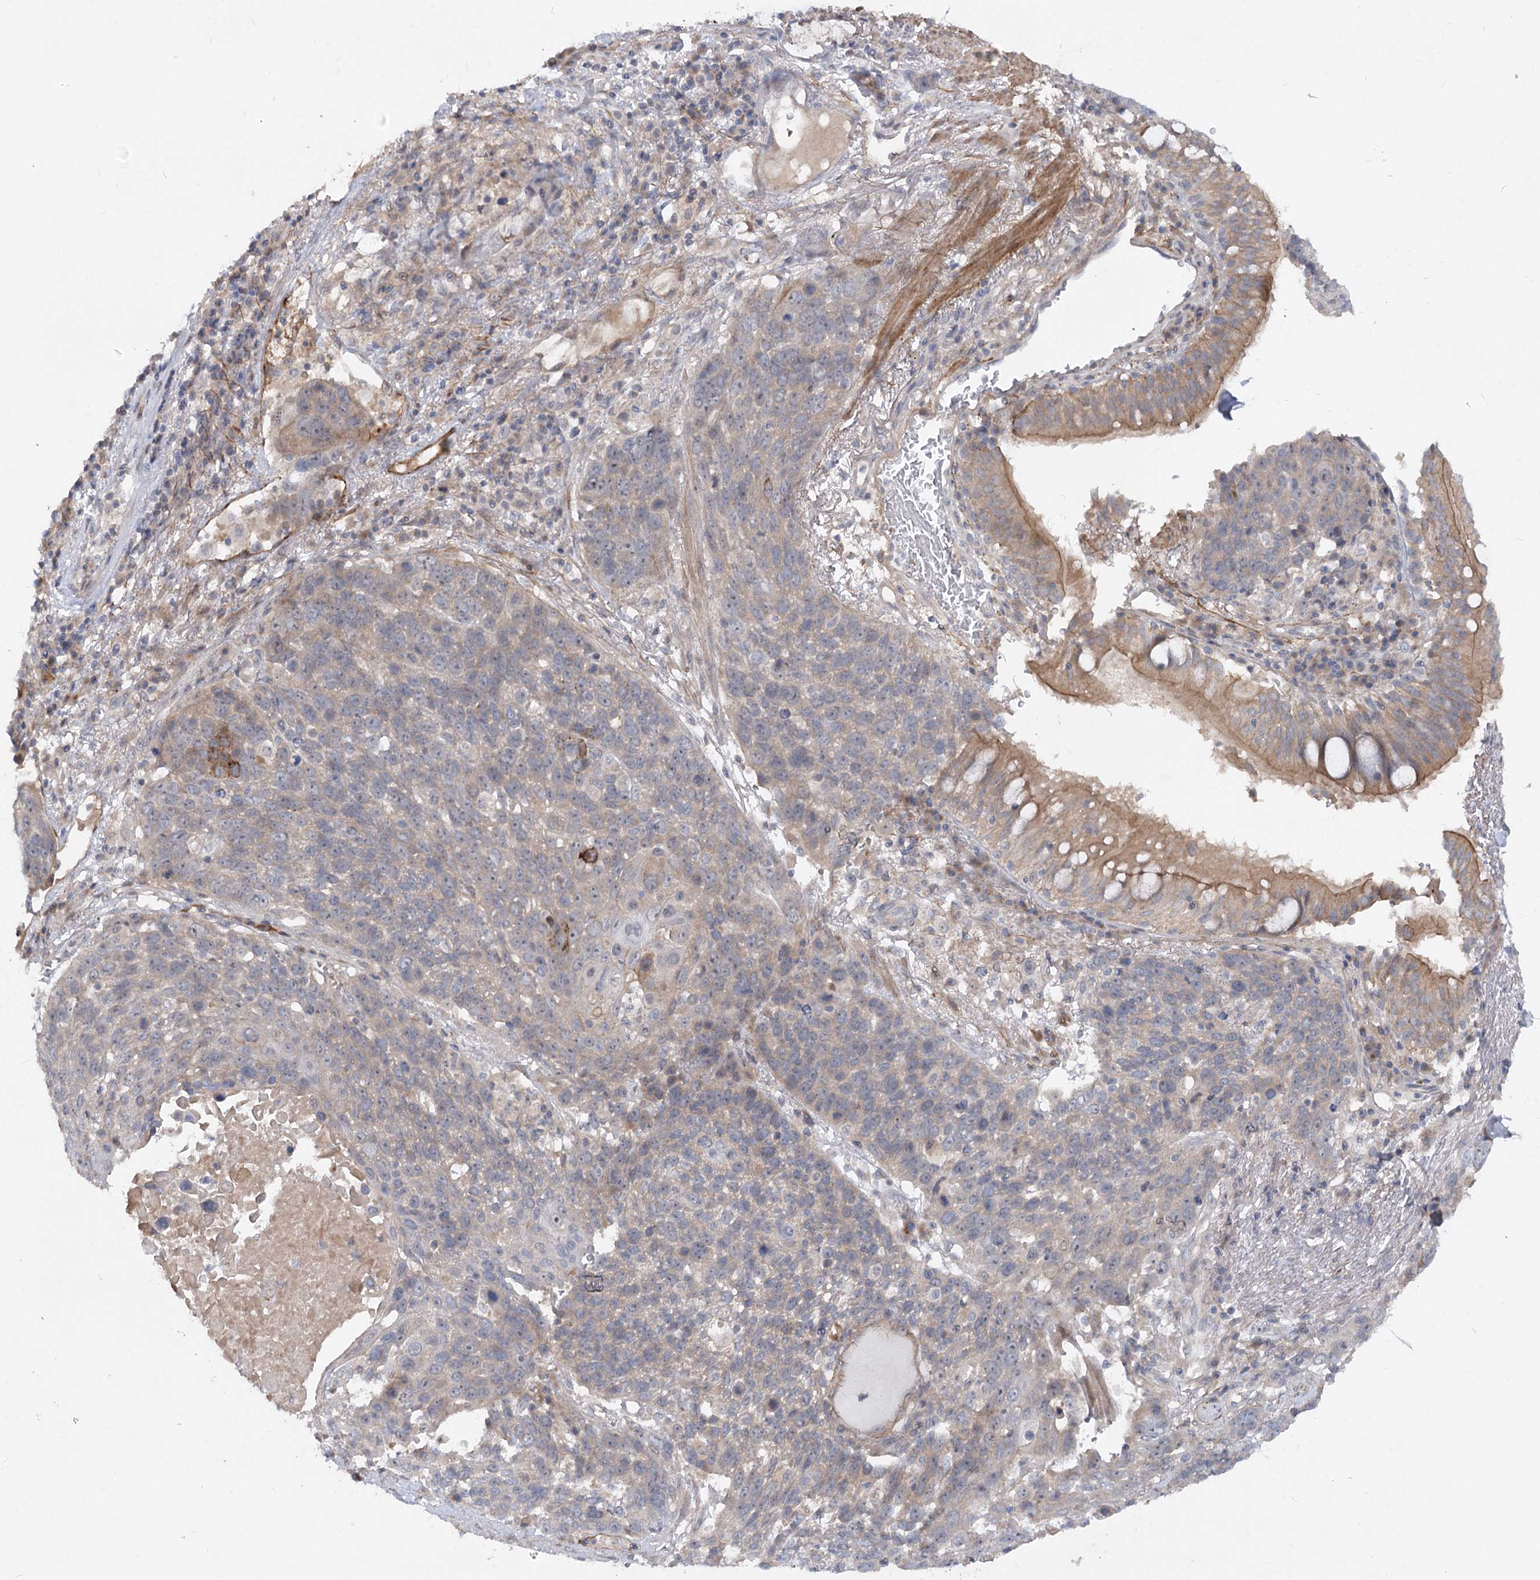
{"staining": {"intensity": "negative", "quantity": "none", "location": "none"}, "tissue": "lung cancer", "cell_type": "Tumor cells", "image_type": "cancer", "snomed": [{"axis": "morphology", "description": "Squamous cell carcinoma, NOS"}, {"axis": "topography", "description": "Lung"}], "caption": "Tumor cells show no significant protein positivity in lung squamous cell carcinoma.", "gene": "FGF19", "patient": {"sex": "male", "age": 66}}